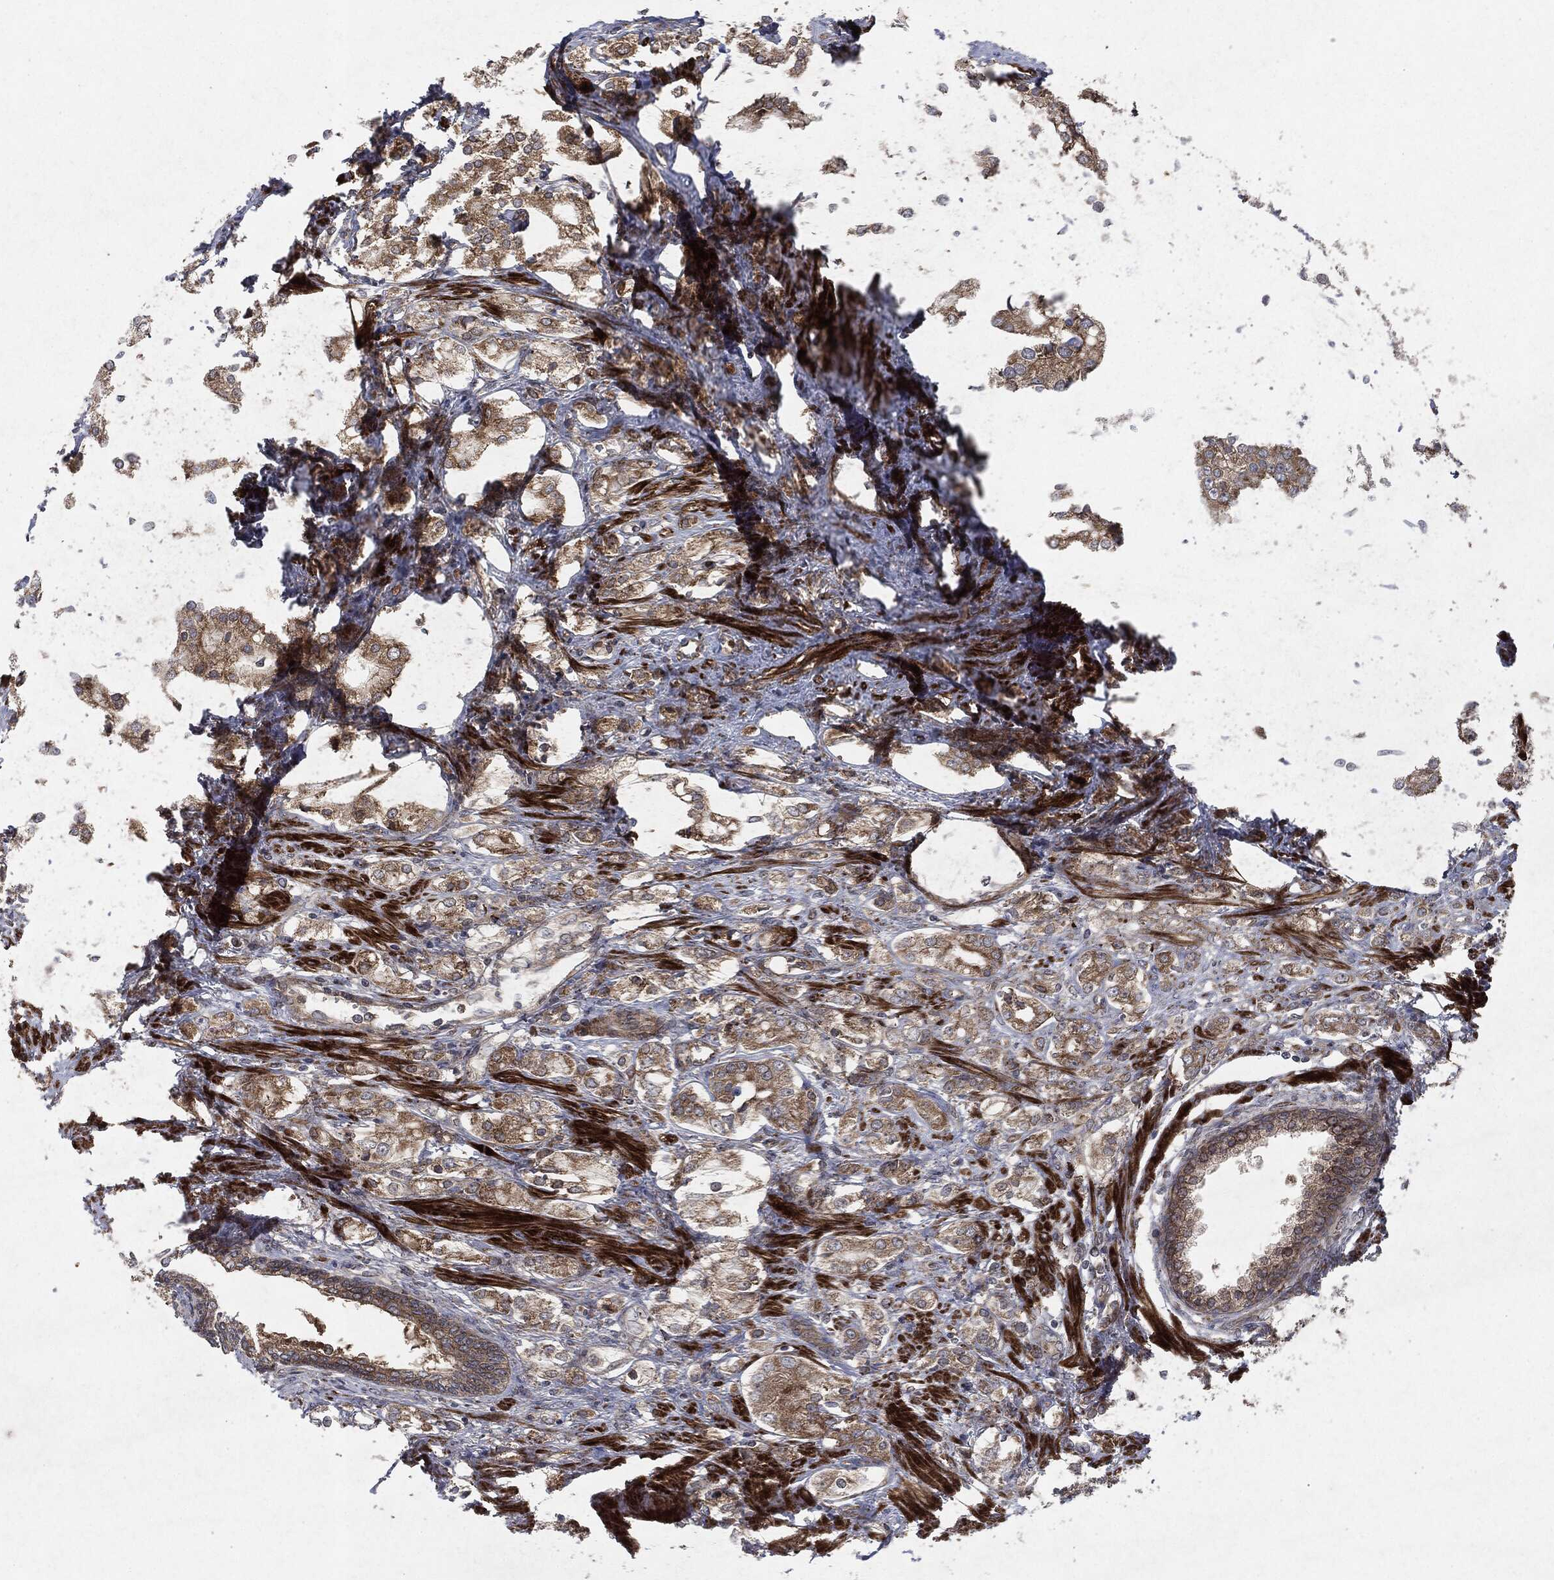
{"staining": {"intensity": "moderate", "quantity": "25%-75%", "location": "cytoplasmic/membranous"}, "tissue": "prostate cancer", "cell_type": "Tumor cells", "image_type": "cancer", "snomed": [{"axis": "morphology", "description": "Adenocarcinoma, NOS"}, {"axis": "topography", "description": "Prostate and seminal vesicle, NOS"}, {"axis": "topography", "description": "Prostate"}], "caption": "High-power microscopy captured an immunohistochemistry photomicrograph of prostate cancer (adenocarcinoma), revealing moderate cytoplasmic/membranous staining in approximately 25%-75% of tumor cells.", "gene": "RAF1", "patient": {"sex": "male", "age": 67}}